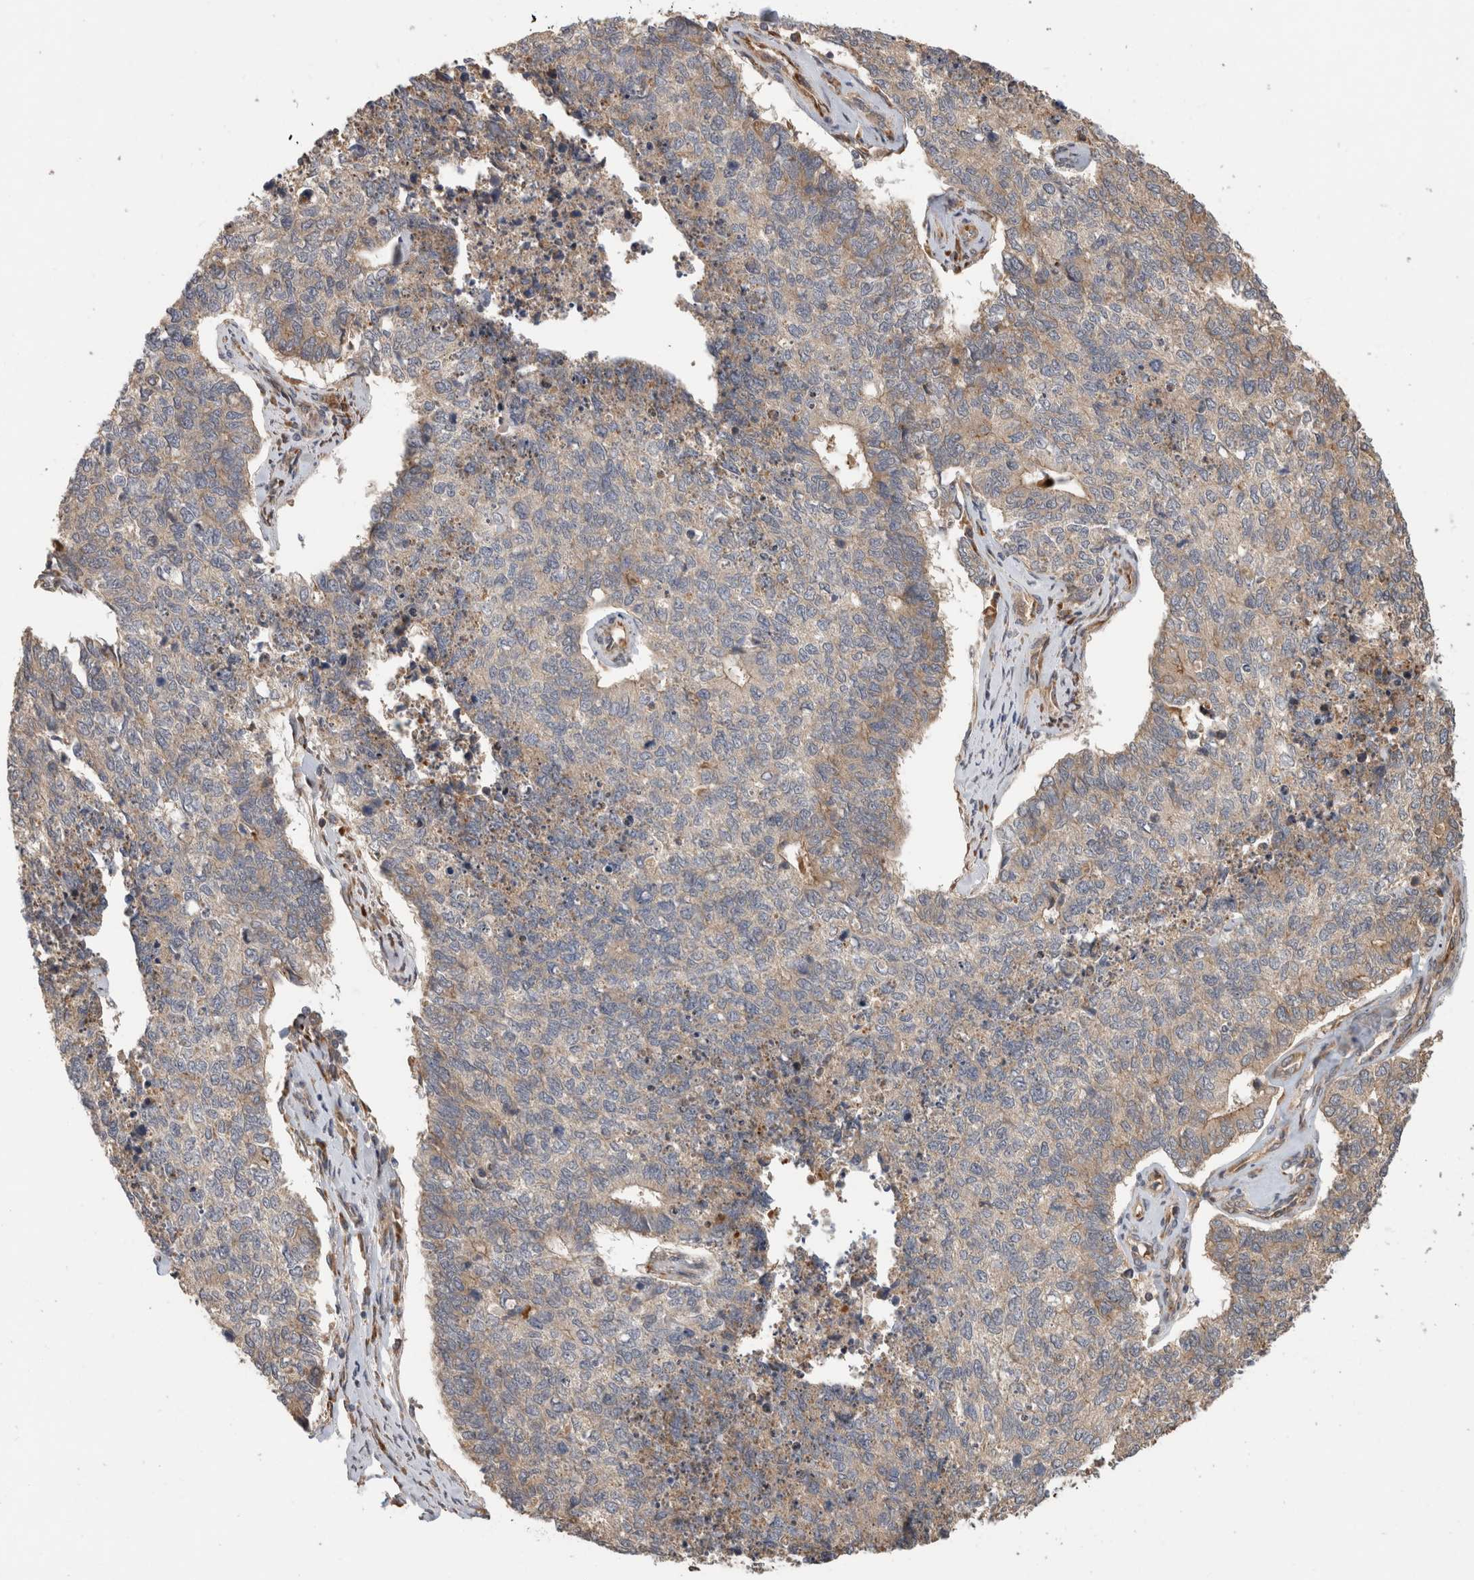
{"staining": {"intensity": "weak", "quantity": "25%-75%", "location": "cytoplasmic/membranous"}, "tissue": "cervical cancer", "cell_type": "Tumor cells", "image_type": "cancer", "snomed": [{"axis": "morphology", "description": "Squamous cell carcinoma, NOS"}, {"axis": "topography", "description": "Cervix"}], "caption": "Immunohistochemical staining of human squamous cell carcinoma (cervical) exhibits weak cytoplasmic/membranous protein positivity in about 25%-75% of tumor cells.", "gene": "PCDHB15", "patient": {"sex": "female", "age": 63}}